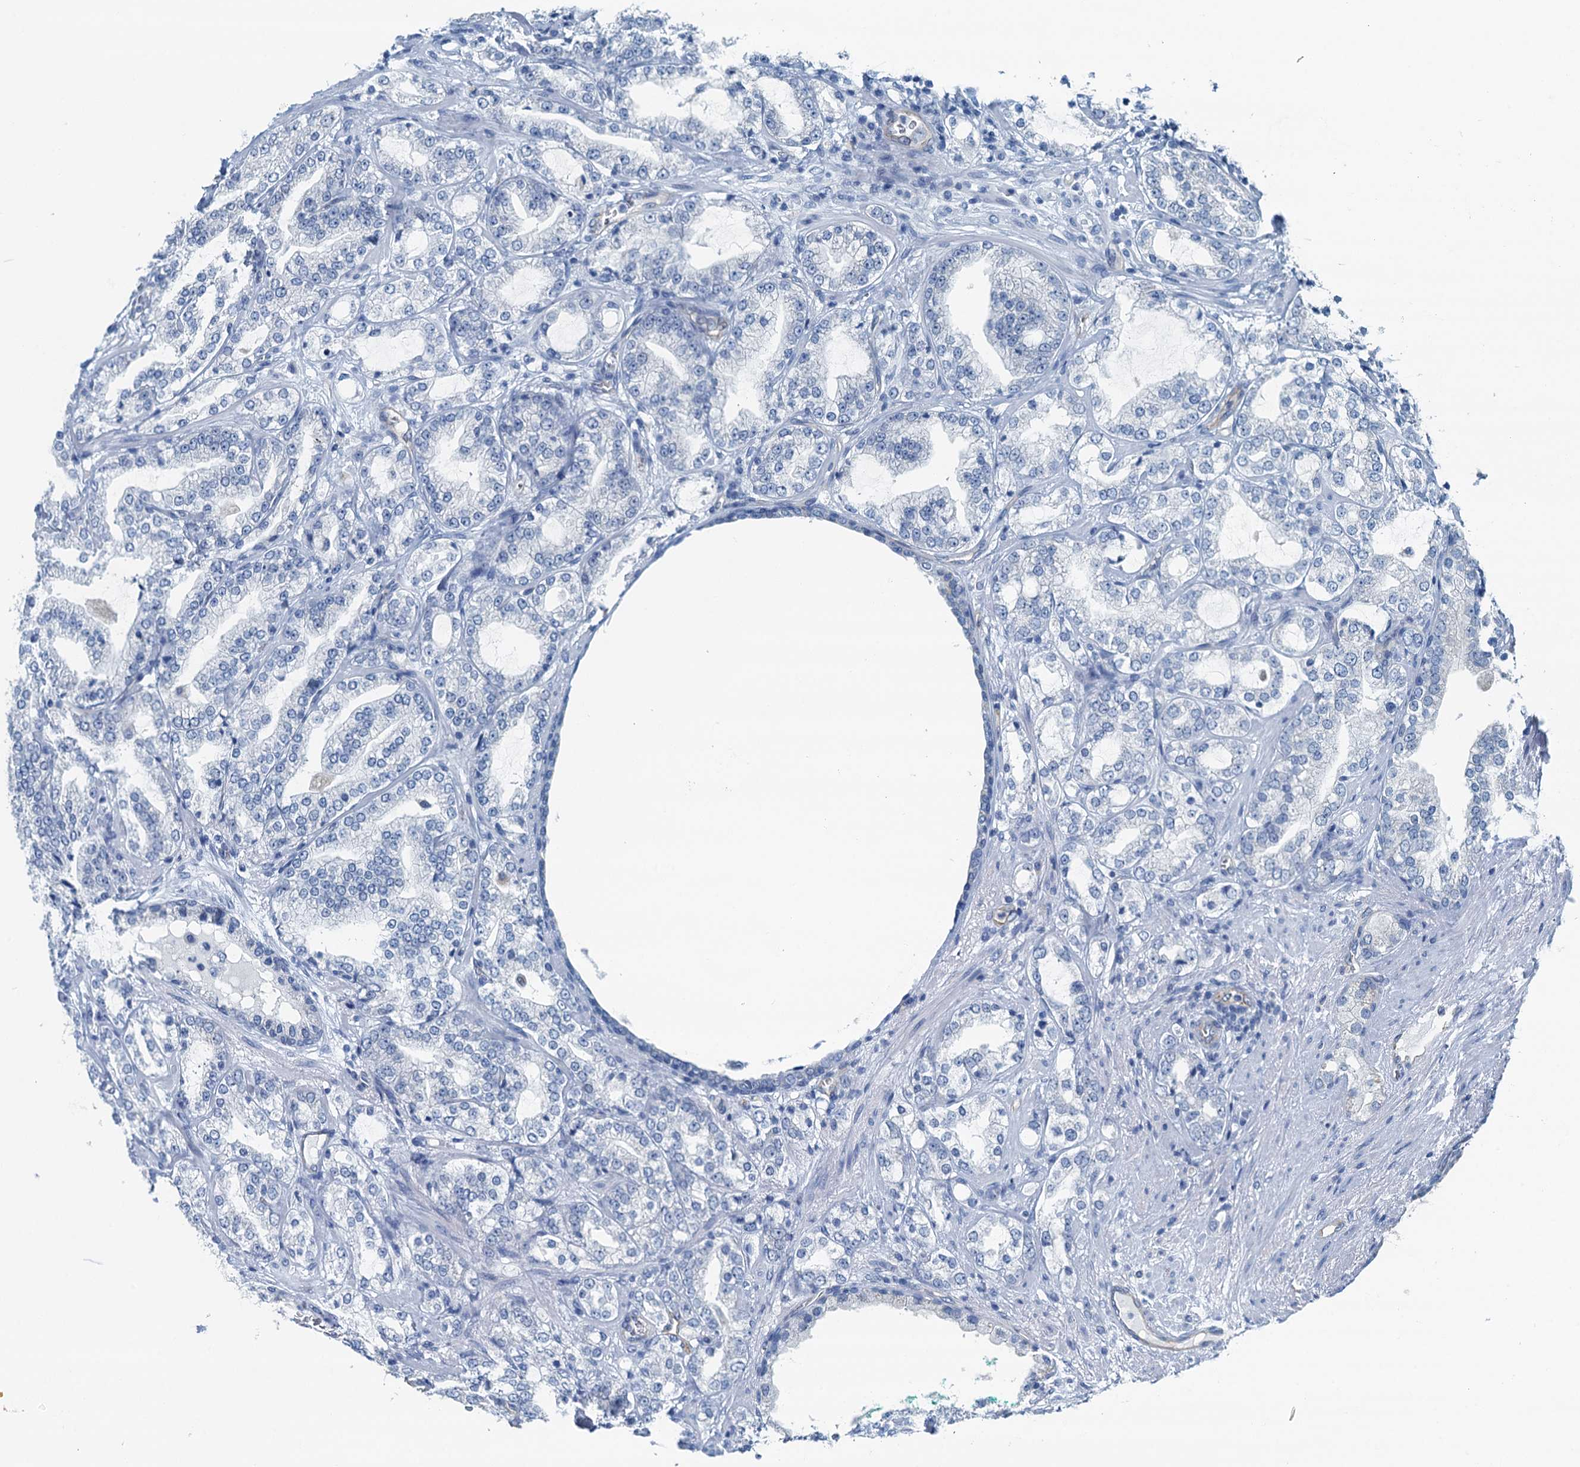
{"staining": {"intensity": "negative", "quantity": "none", "location": "none"}, "tissue": "prostate cancer", "cell_type": "Tumor cells", "image_type": "cancer", "snomed": [{"axis": "morphology", "description": "Adenocarcinoma, High grade"}, {"axis": "topography", "description": "Prostate"}], "caption": "Prostate high-grade adenocarcinoma was stained to show a protein in brown. There is no significant staining in tumor cells.", "gene": "GFOD2", "patient": {"sex": "male", "age": 64}}